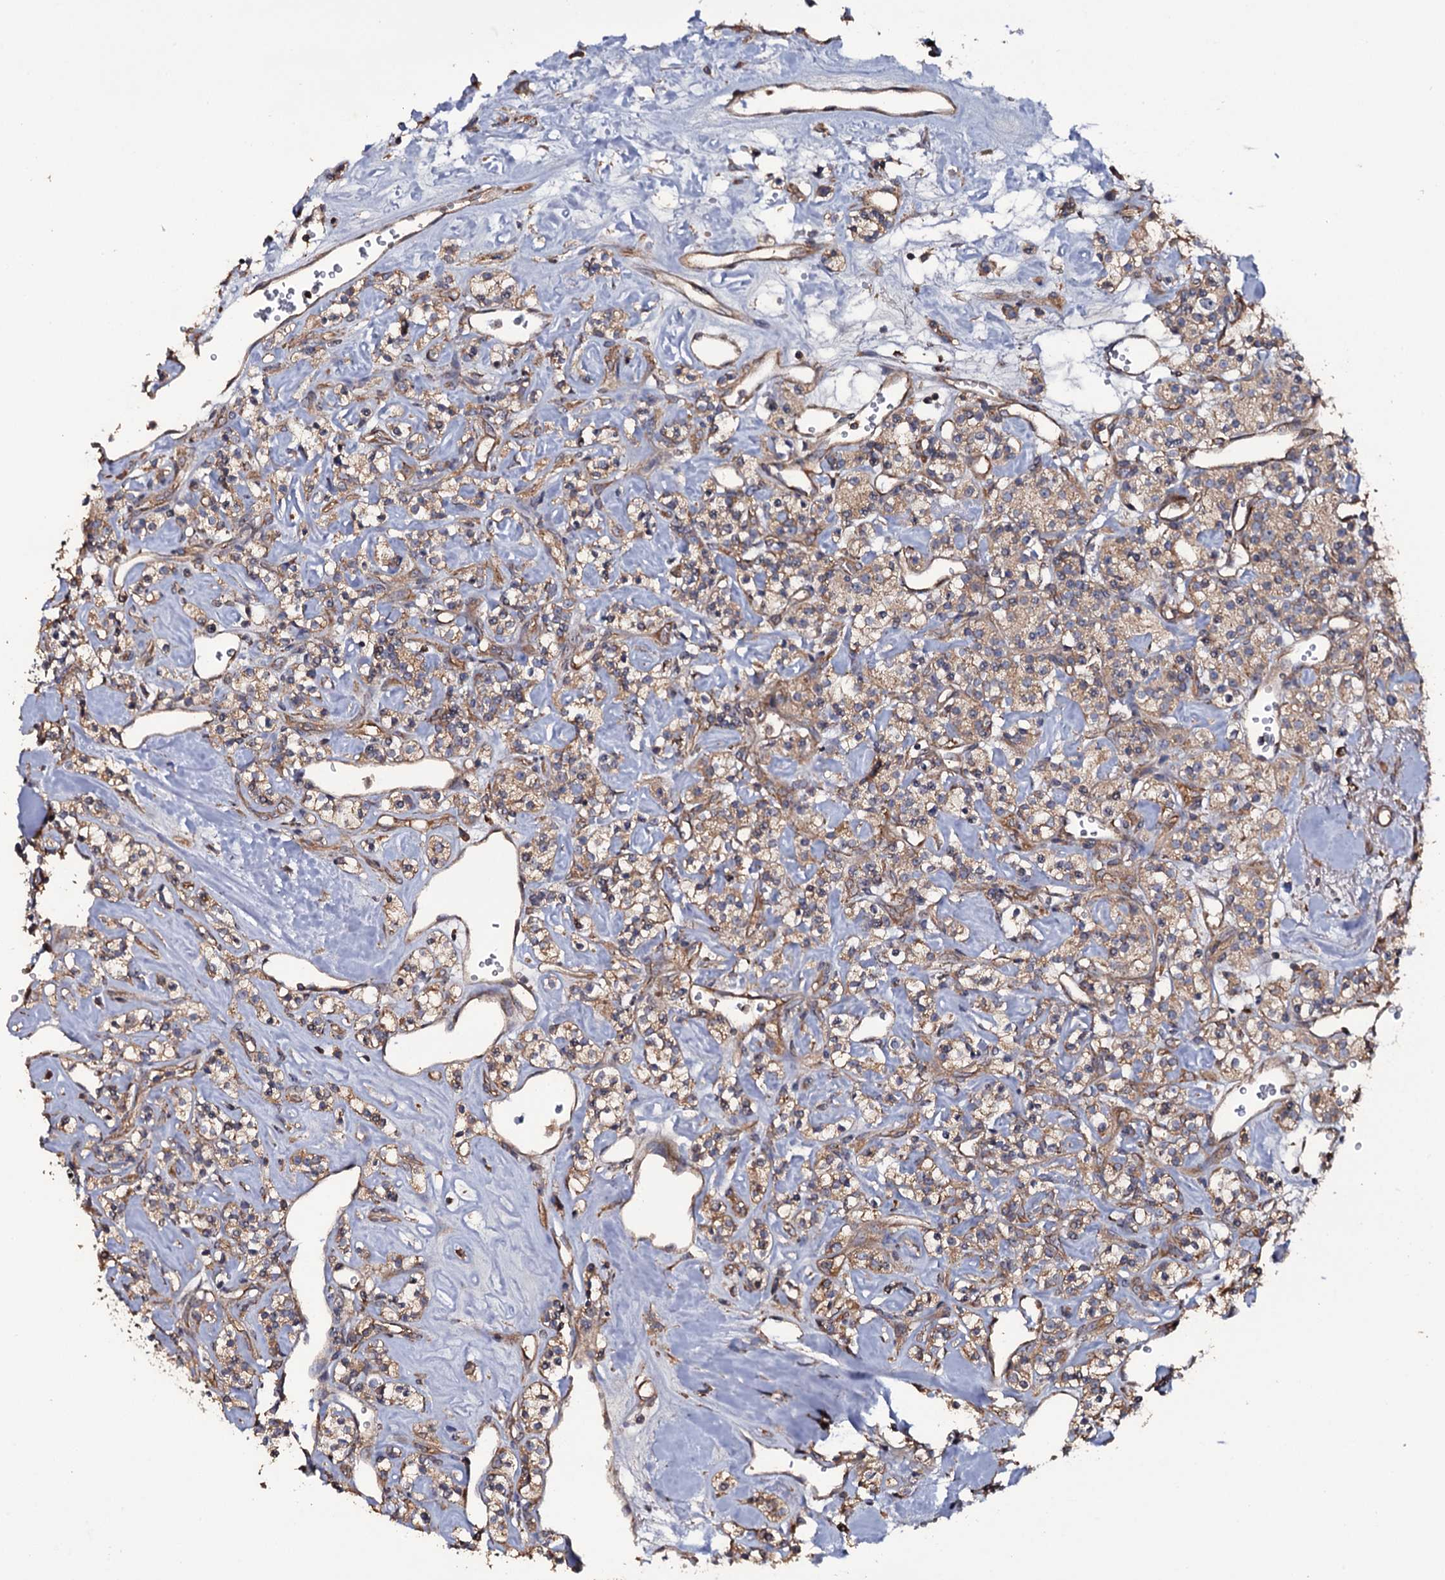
{"staining": {"intensity": "weak", "quantity": ">75%", "location": "cytoplasmic/membranous"}, "tissue": "renal cancer", "cell_type": "Tumor cells", "image_type": "cancer", "snomed": [{"axis": "morphology", "description": "Adenocarcinoma, NOS"}, {"axis": "topography", "description": "Kidney"}], "caption": "Immunohistochemistry (DAB) staining of human renal cancer (adenocarcinoma) exhibits weak cytoplasmic/membranous protein expression in about >75% of tumor cells.", "gene": "TTC23", "patient": {"sex": "male", "age": 77}}